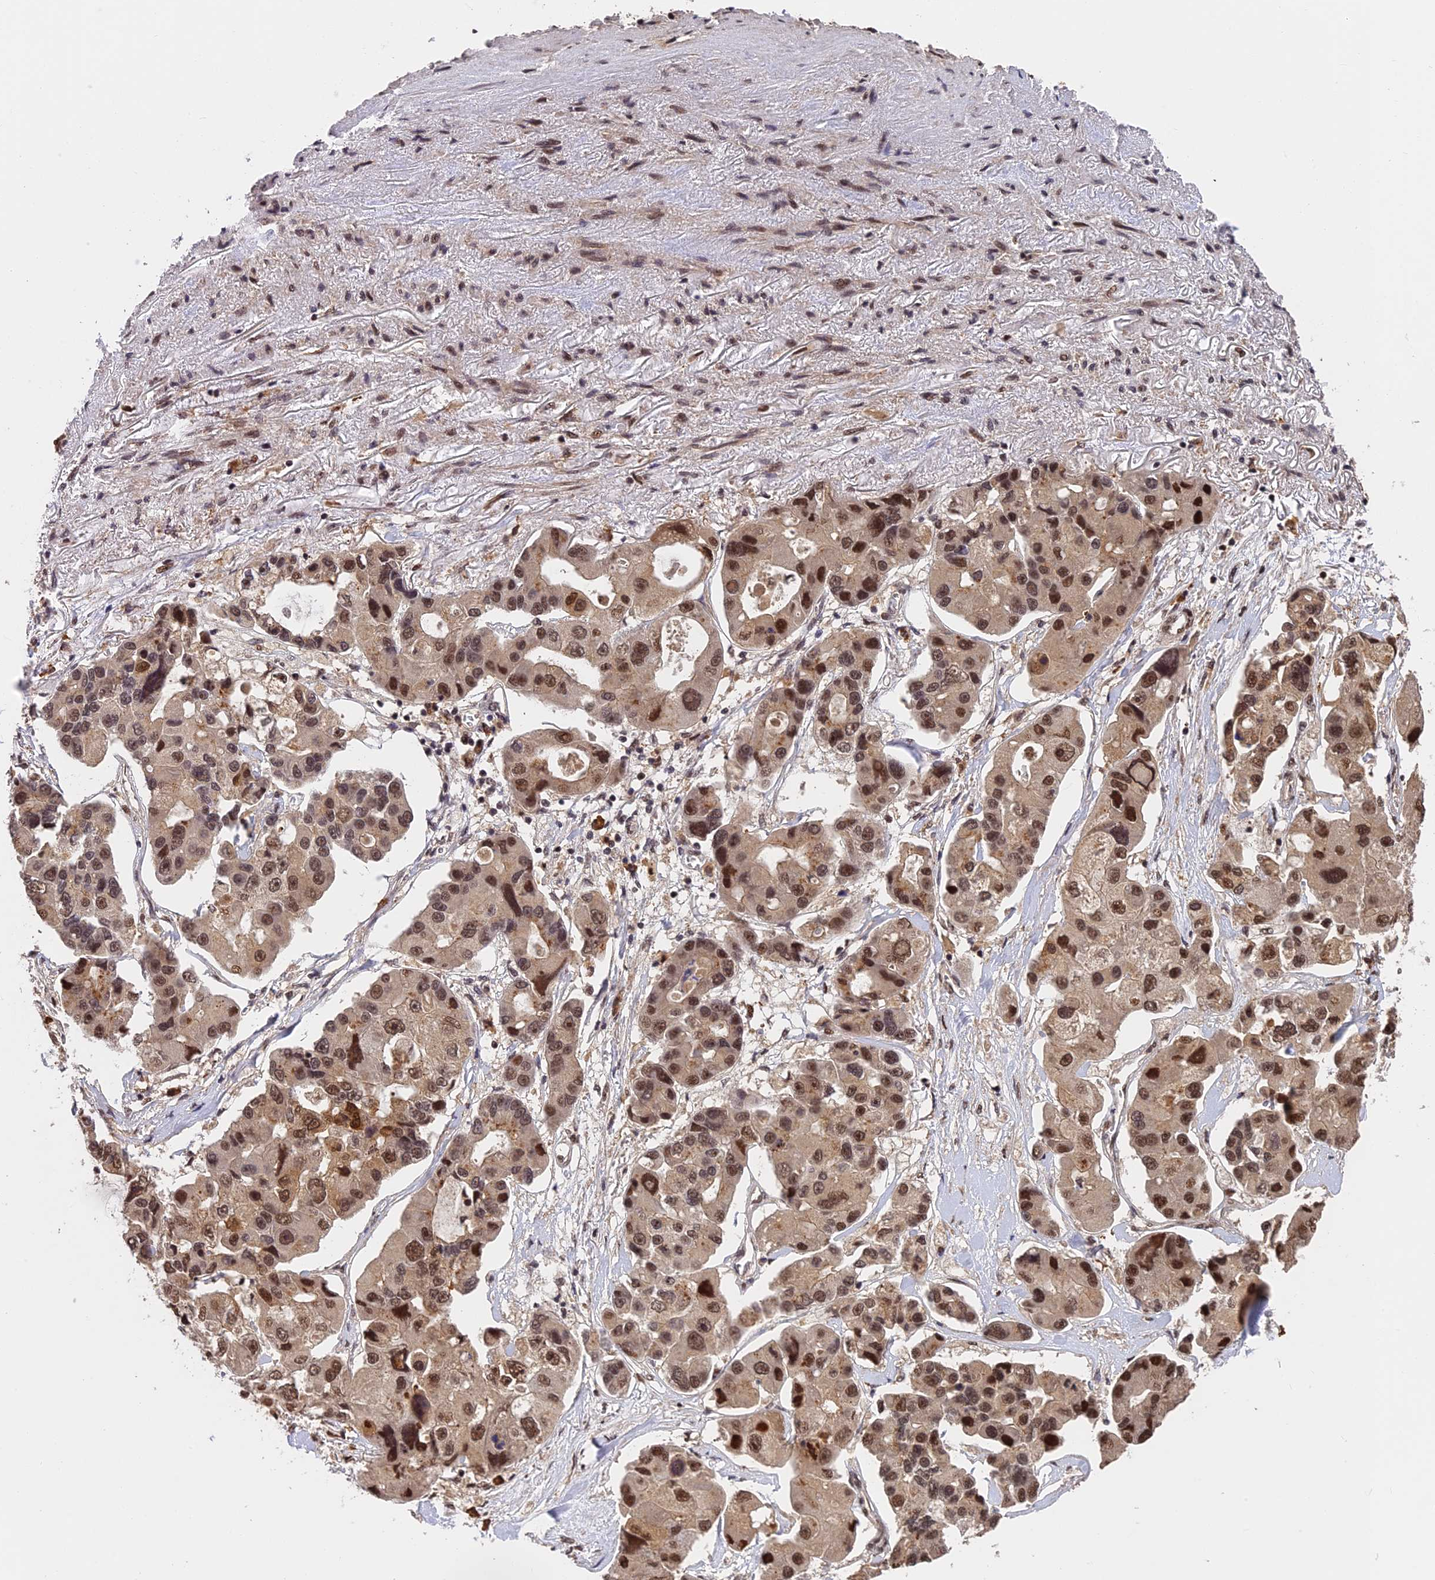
{"staining": {"intensity": "moderate", "quantity": ">75%", "location": "nuclear"}, "tissue": "lung cancer", "cell_type": "Tumor cells", "image_type": "cancer", "snomed": [{"axis": "morphology", "description": "Adenocarcinoma, NOS"}, {"axis": "topography", "description": "Lung"}], "caption": "Lung cancer (adenocarcinoma) stained with immunohistochemistry displays moderate nuclear staining in about >75% of tumor cells.", "gene": "OSBPL1A", "patient": {"sex": "female", "age": 54}}